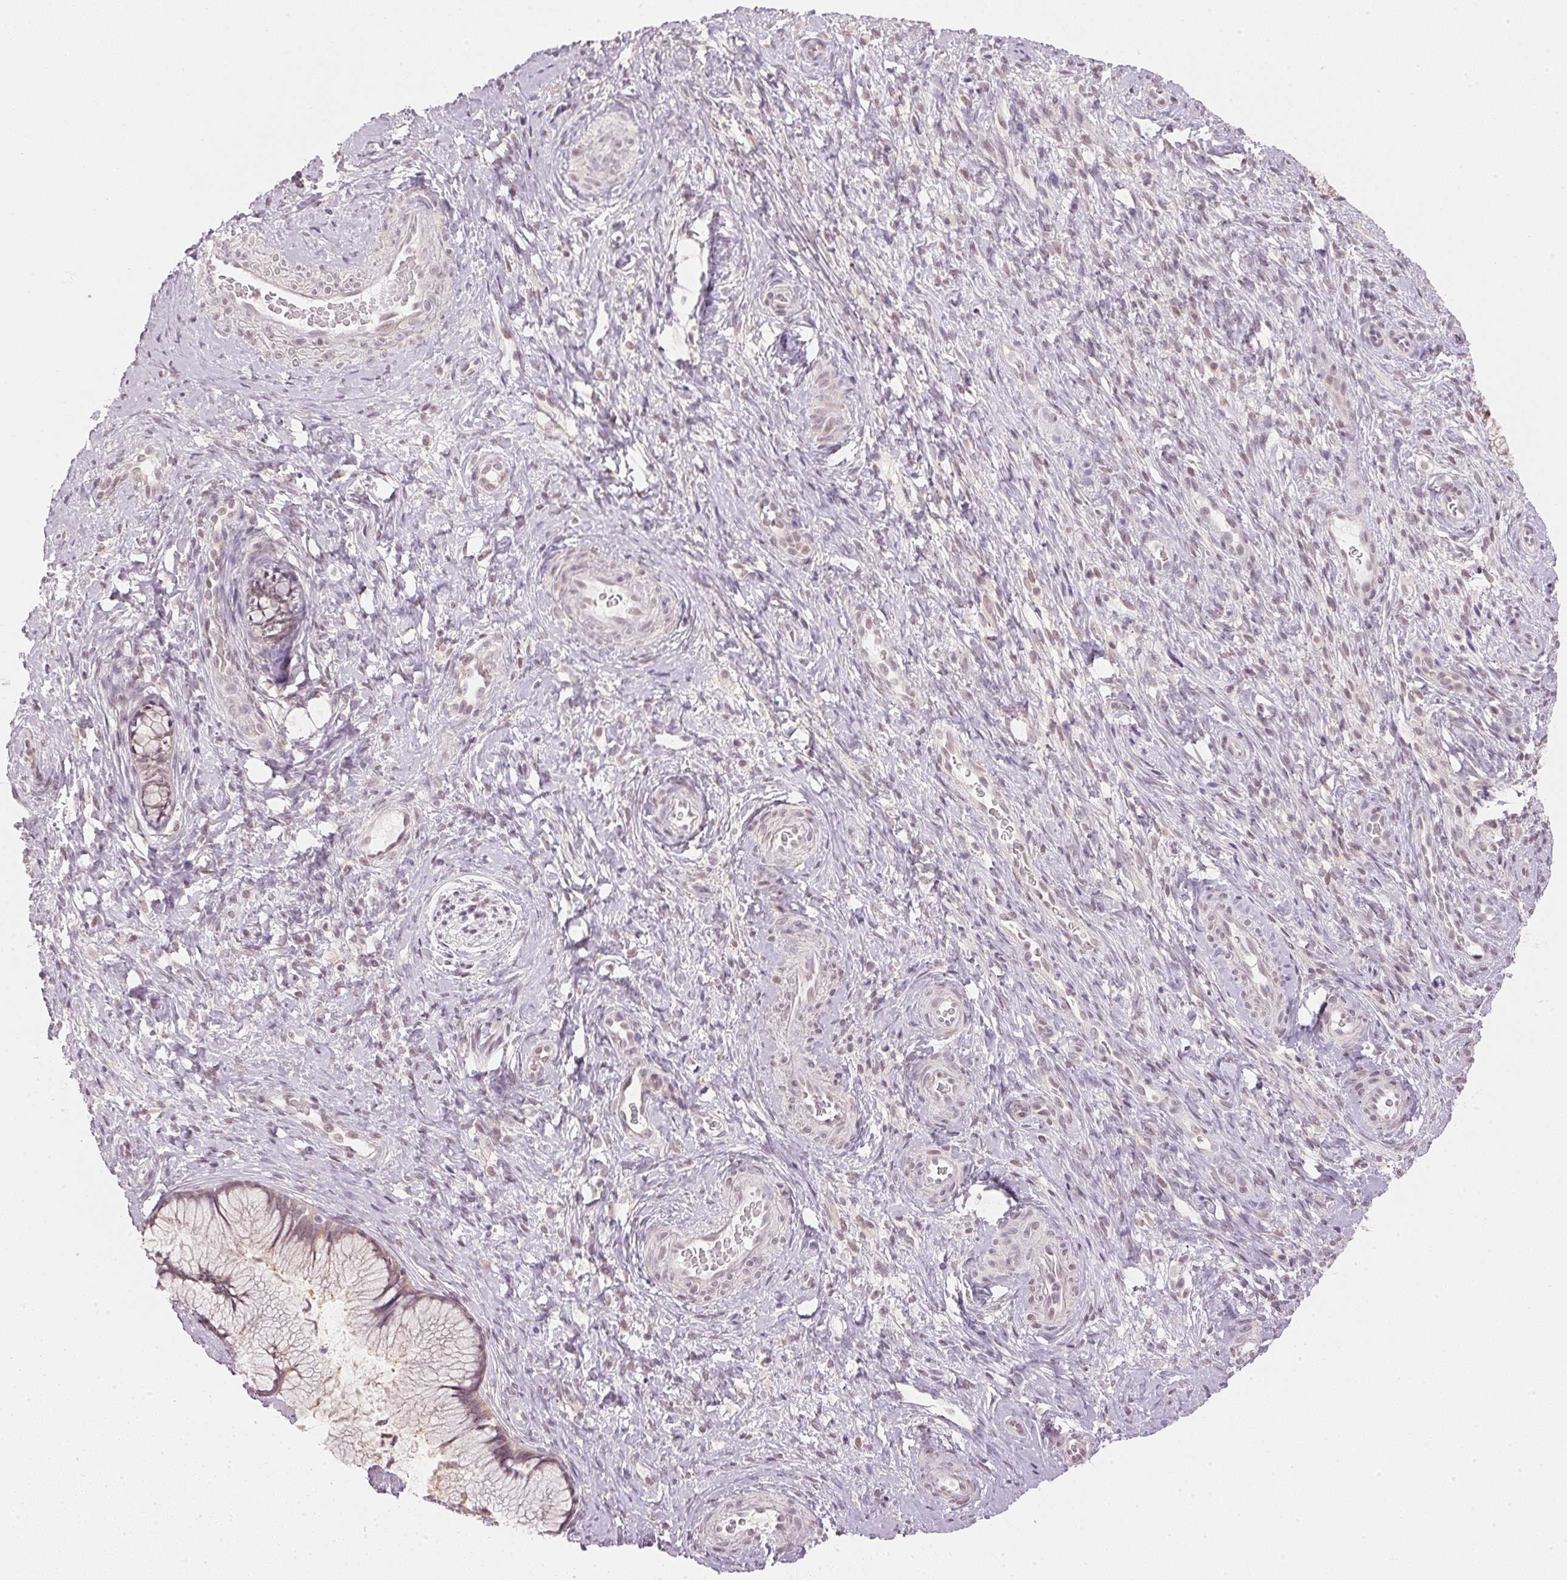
{"staining": {"intensity": "weak", "quantity": "<25%", "location": "cytoplasmic/membranous"}, "tissue": "cervix", "cell_type": "Glandular cells", "image_type": "normal", "snomed": [{"axis": "morphology", "description": "Normal tissue, NOS"}, {"axis": "topography", "description": "Cervix"}], "caption": "IHC of benign human cervix reveals no staining in glandular cells.", "gene": "KPRP", "patient": {"sex": "female", "age": 34}}